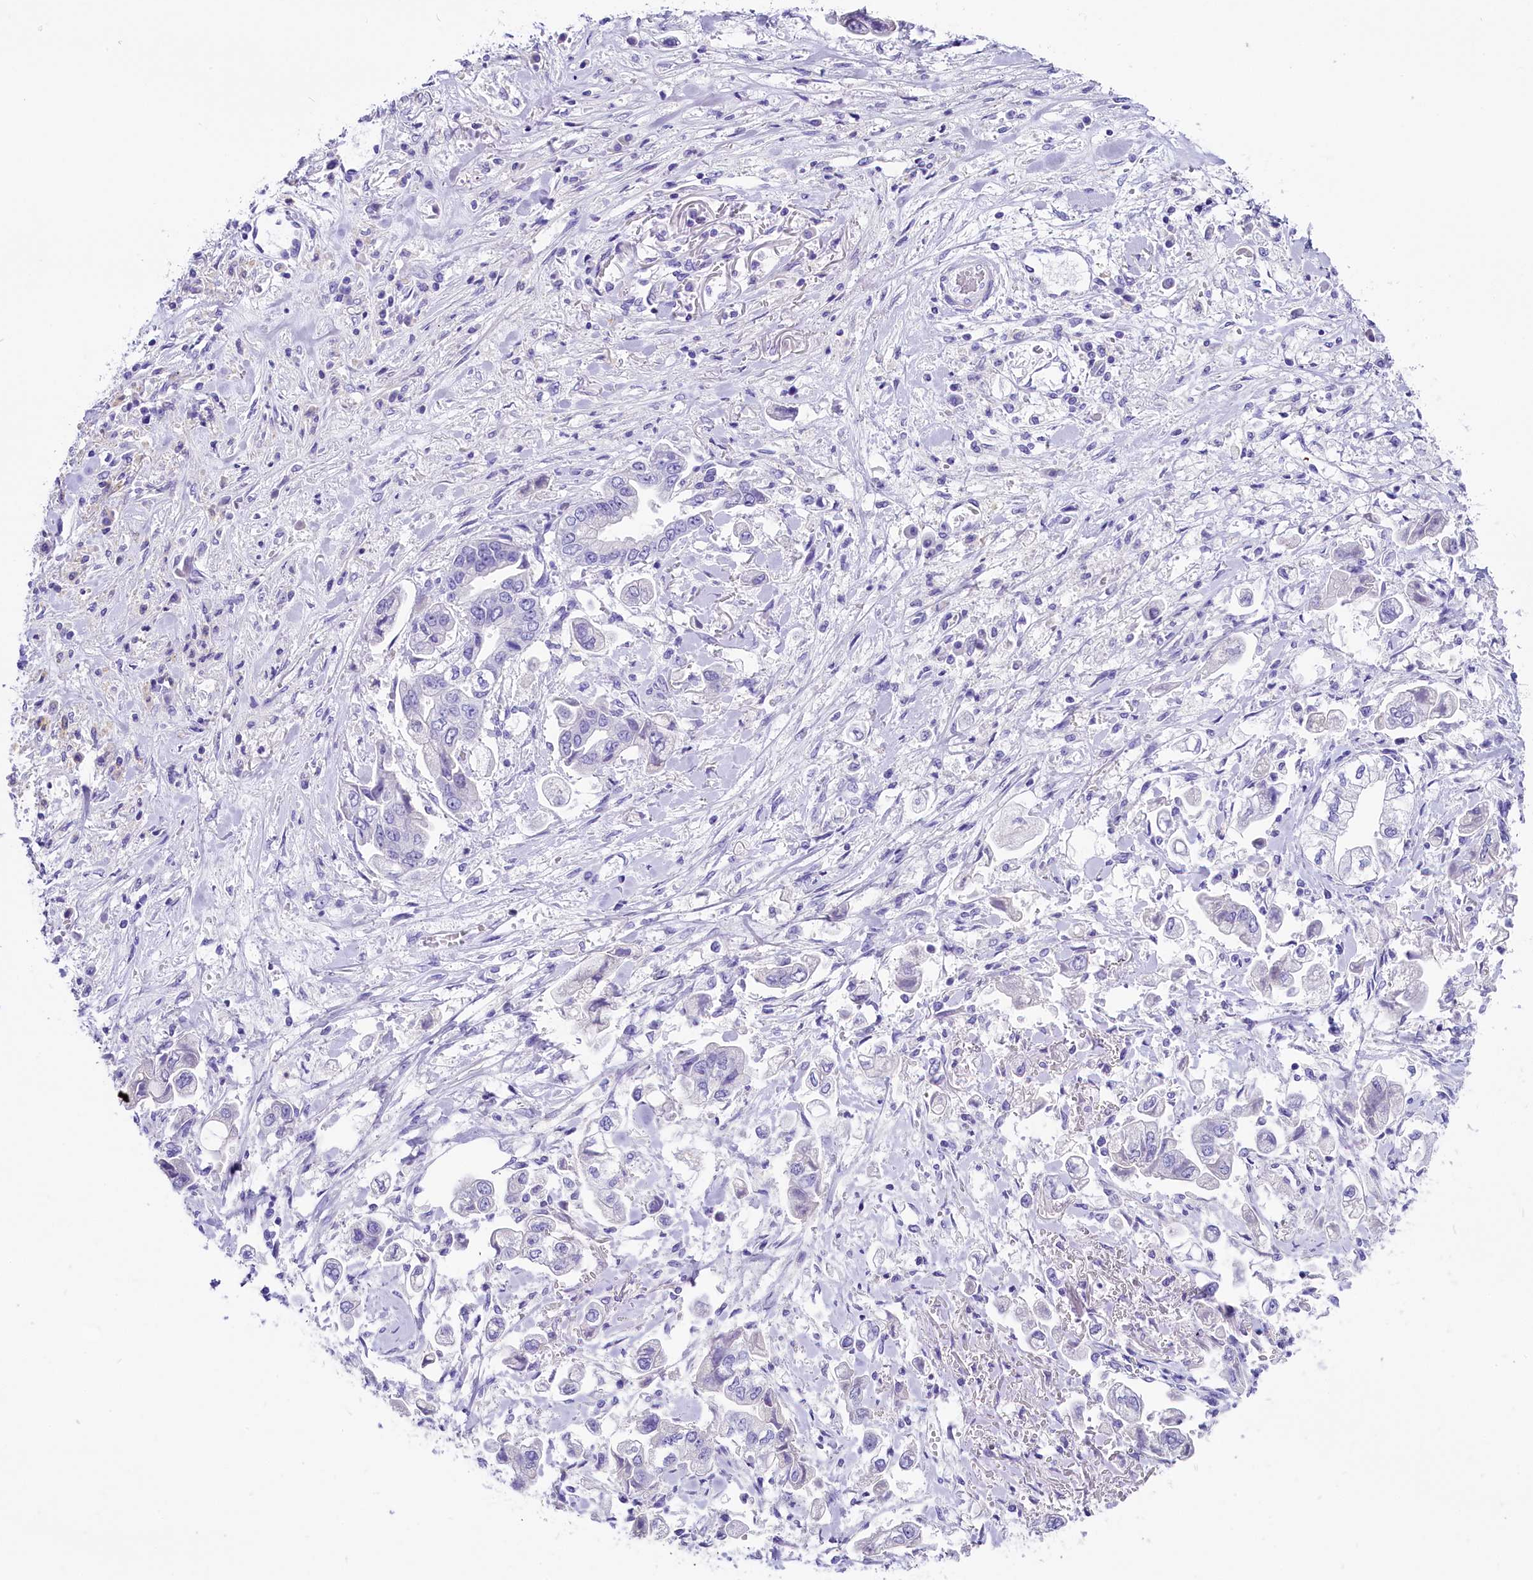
{"staining": {"intensity": "negative", "quantity": "none", "location": "none"}, "tissue": "stomach cancer", "cell_type": "Tumor cells", "image_type": "cancer", "snomed": [{"axis": "morphology", "description": "Adenocarcinoma, NOS"}, {"axis": "topography", "description": "Stomach"}], "caption": "This is a photomicrograph of immunohistochemistry (IHC) staining of stomach cancer, which shows no staining in tumor cells.", "gene": "SKIDA1", "patient": {"sex": "male", "age": 62}}